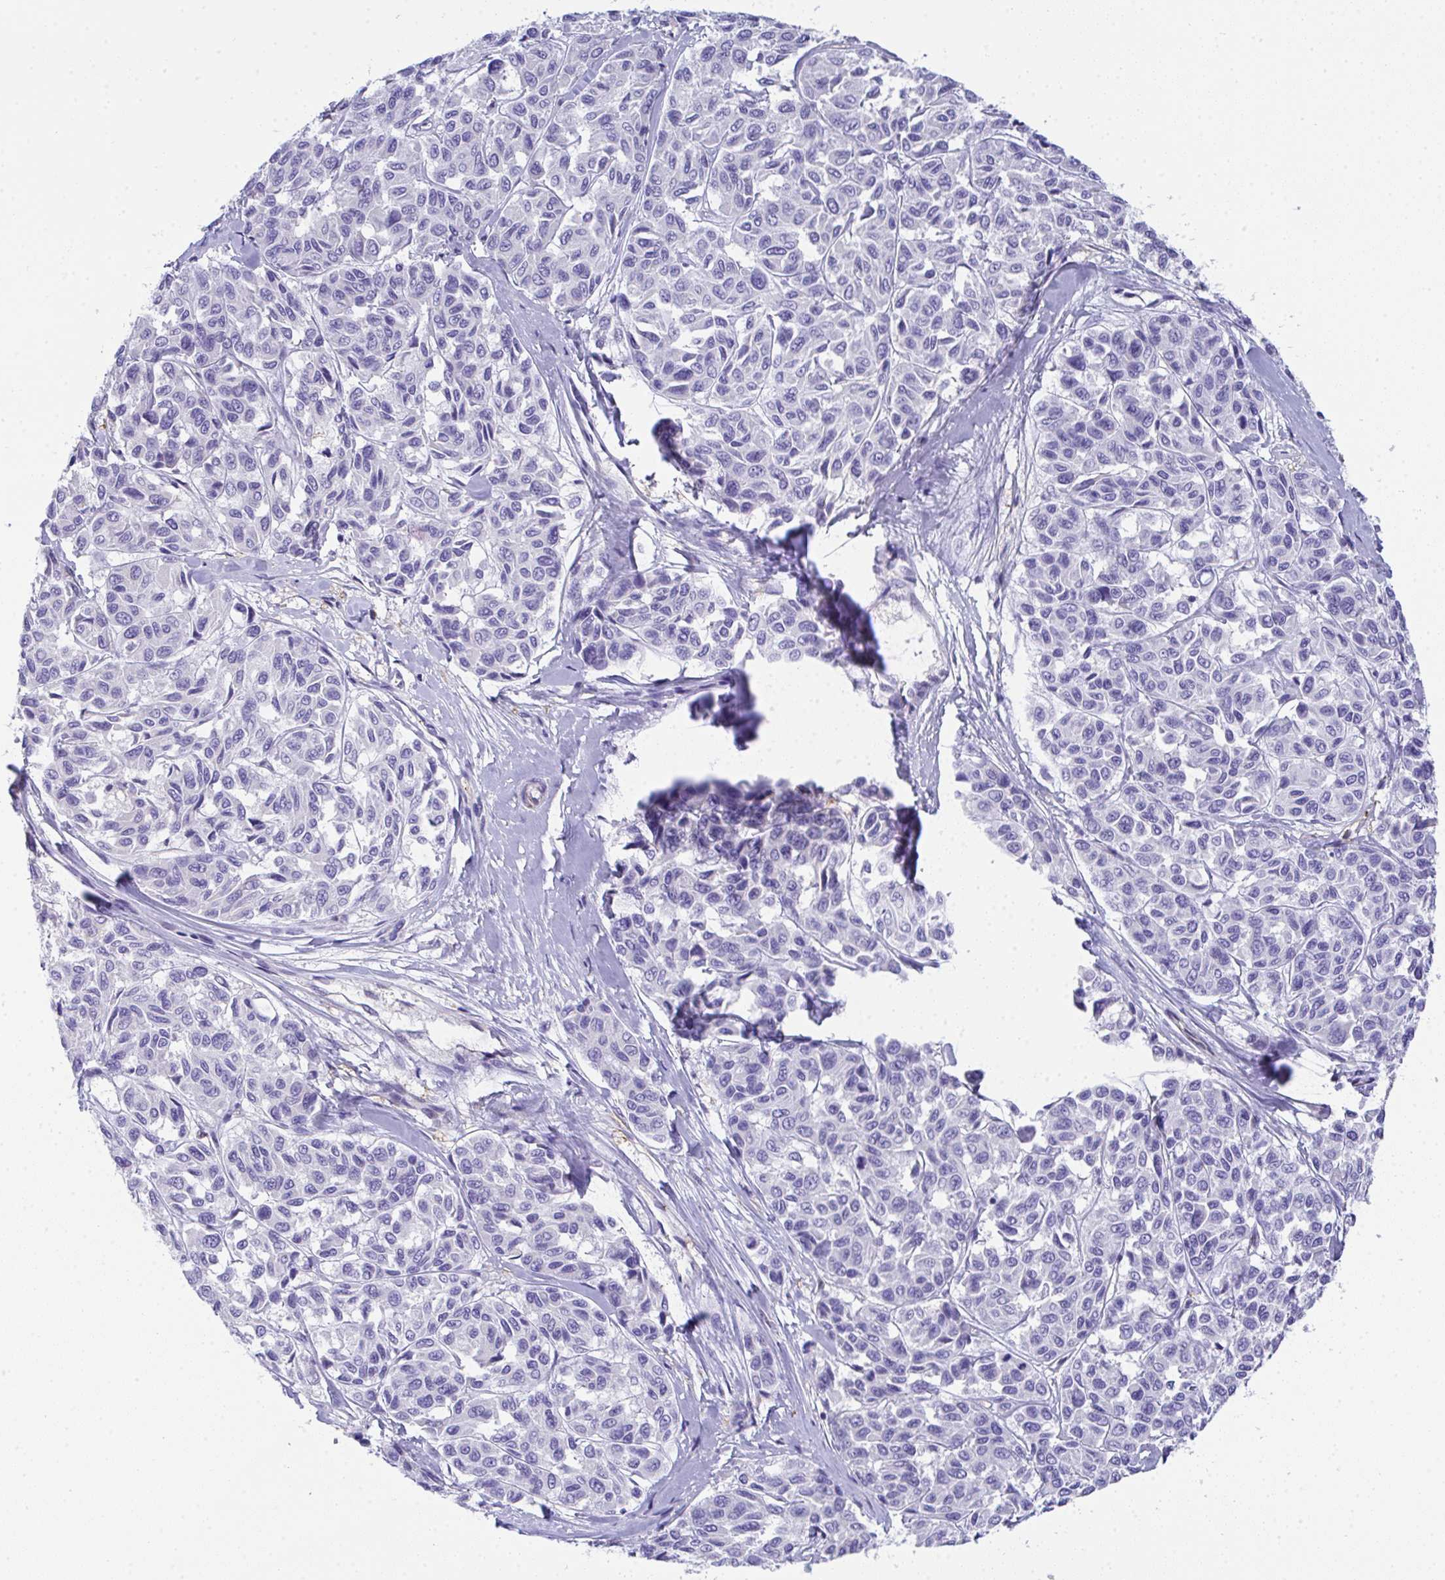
{"staining": {"intensity": "negative", "quantity": "none", "location": "none"}, "tissue": "melanoma", "cell_type": "Tumor cells", "image_type": "cancer", "snomed": [{"axis": "morphology", "description": "Malignant melanoma, NOS"}, {"axis": "topography", "description": "Skin"}], "caption": "Immunohistochemical staining of melanoma exhibits no significant positivity in tumor cells.", "gene": "TNFAIP8", "patient": {"sex": "female", "age": 66}}